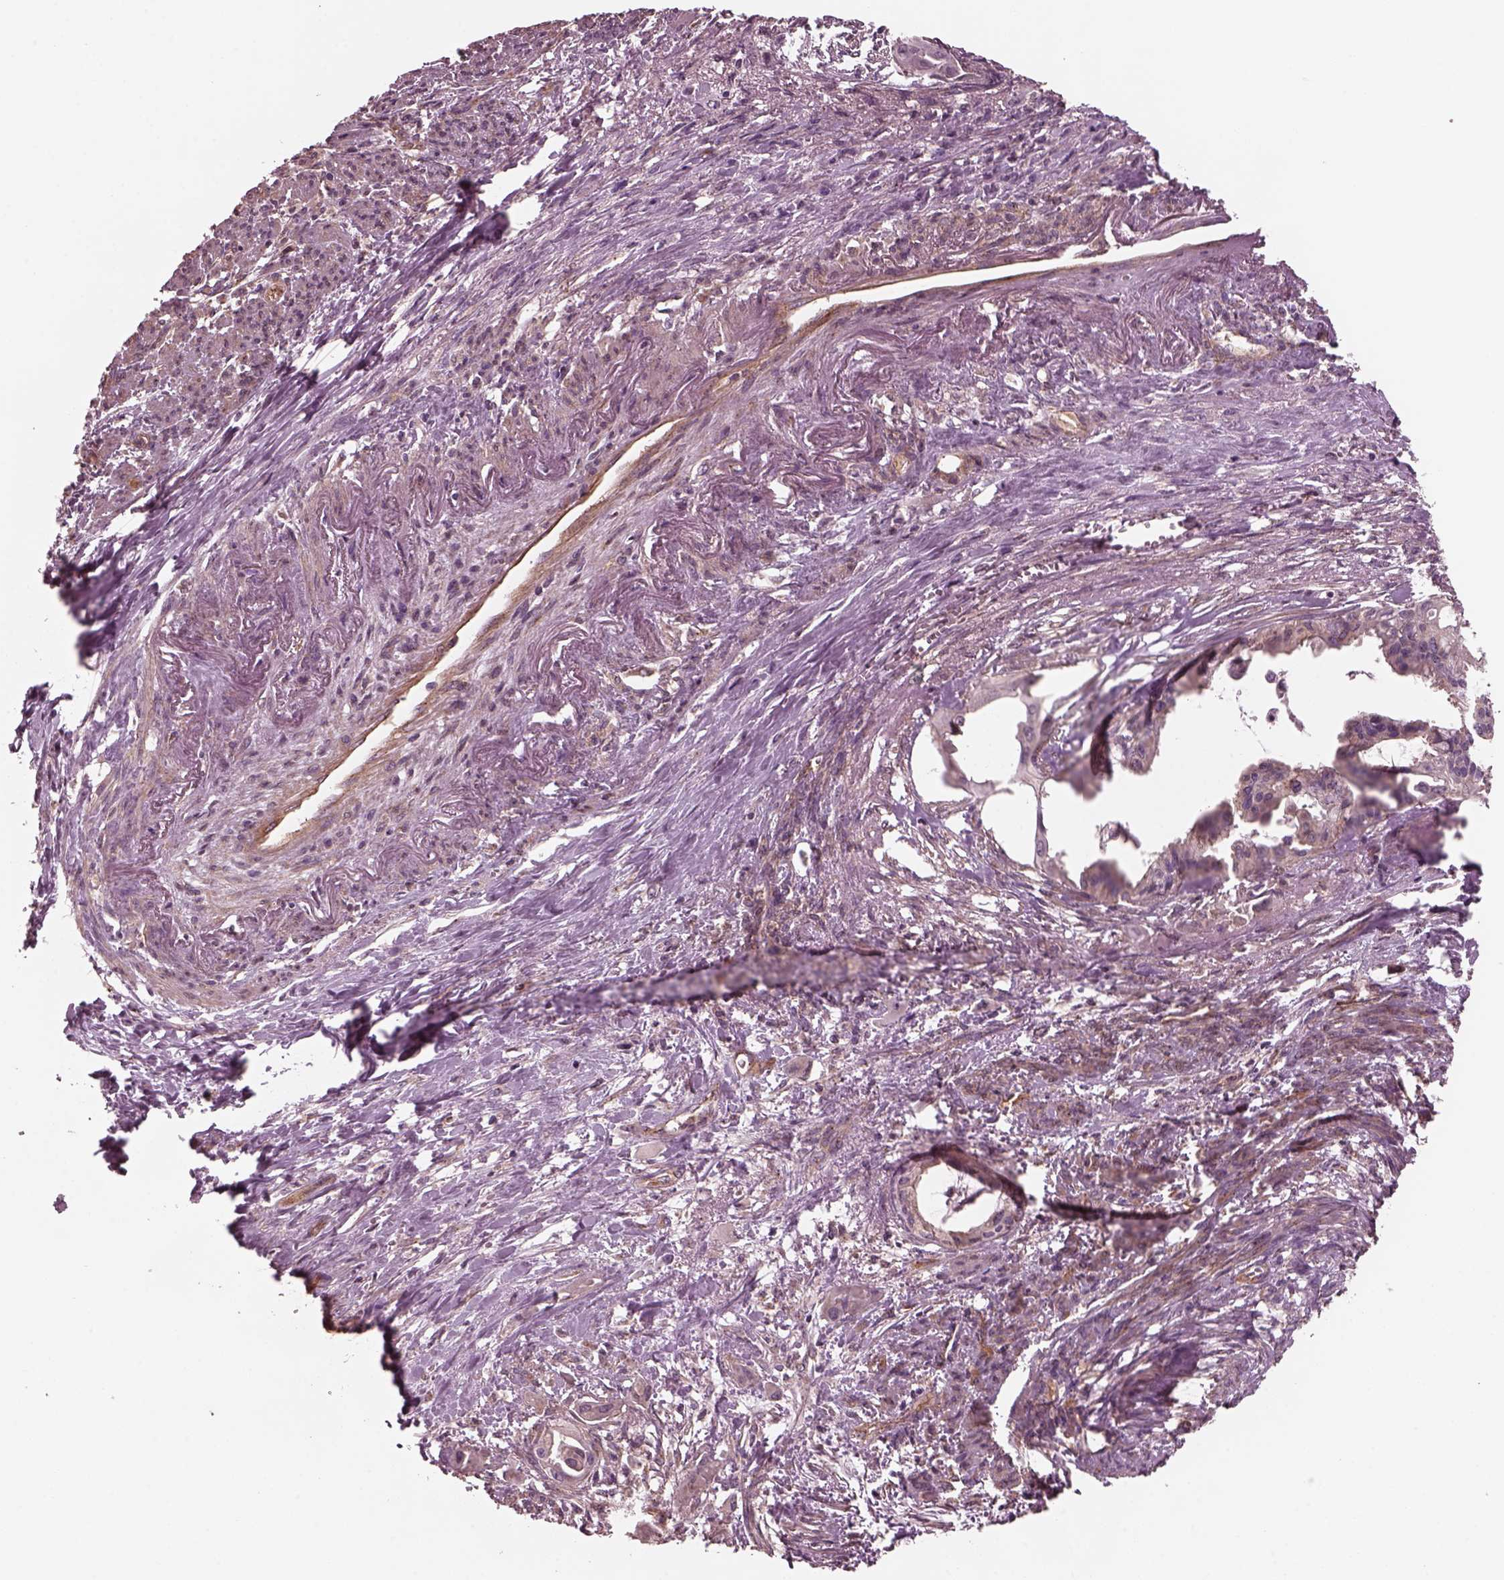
{"staining": {"intensity": "weak", "quantity": "25%-75%", "location": "cytoplasmic/membranous"}, "tissue": "endometrial cancer", "cell_type": "Tumor cells", "image_type": "cancer", "snomed": [{"axis": "morphology", "description": "Adenocarcinoma, NOS"}, {"axis": "topography", "description": "Endometrium"}], "caption": "Protein positivity by immunohistochemistry (IHC) exhibits weak cytoplasmic/membranous staining in approximately 25%-75% of tumor cells in endometrial adenocarcinoma. Using DAB (brown) and hematoxylin (blue) stains, captured at high magnification using brightfield microscopy.", "gene": "TUBG1", "patient": {"sex": "female", "age": 86}}